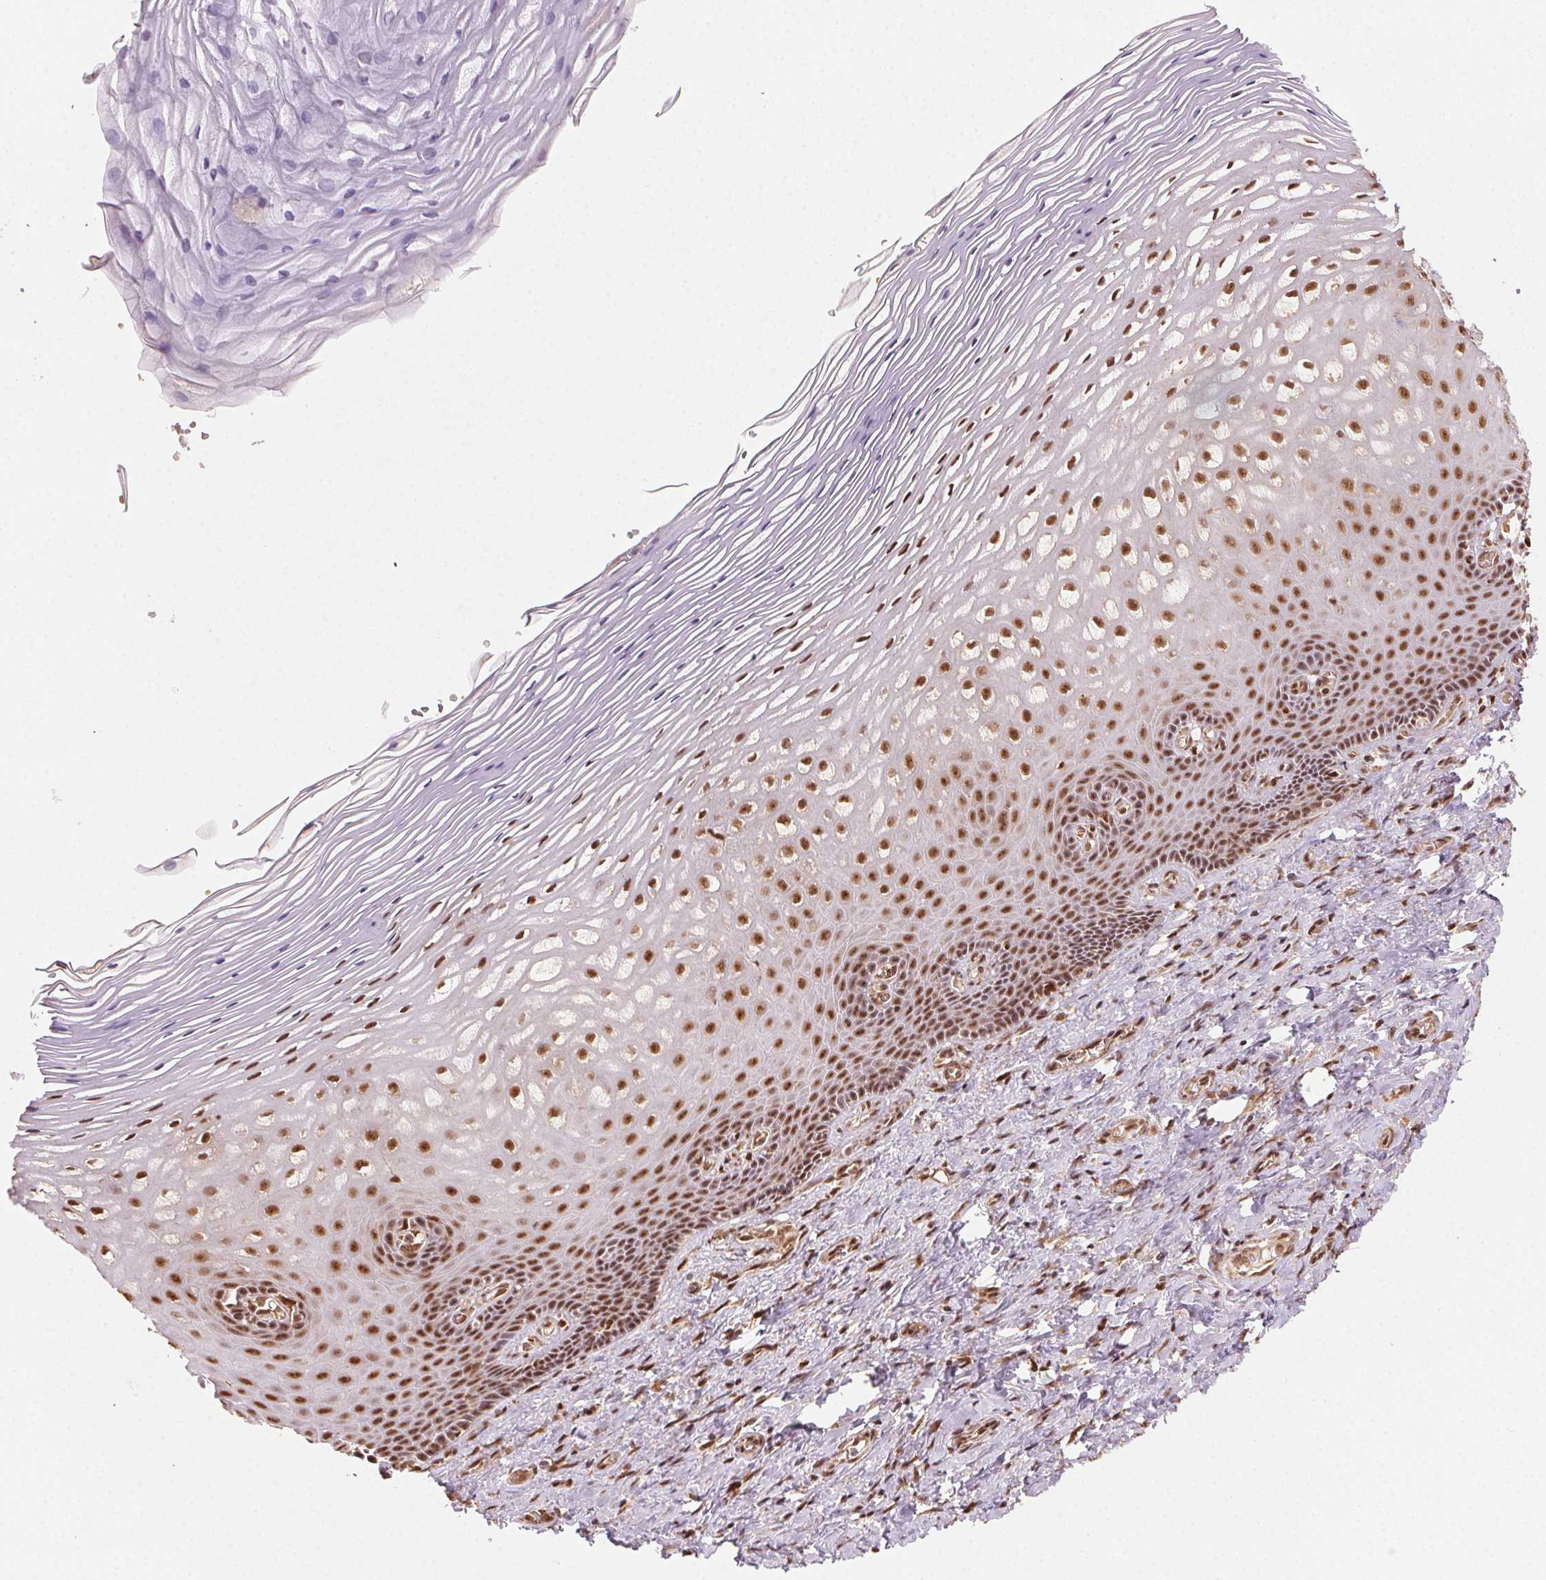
{"staining": {"intensity": "strong", "quantity": "25%-75%", "location": "nuclear"}, "tissue": "vagina", "cell_type": "Squamous epithelial cells", "image_type": "normal", "snomed": [{"axis": "morphology", "description": "Normal tissue, NOS"}, {"axis": "topography", "description": "Vagina"}], "caption": "A brown stain labels strong nuclear expression of a protein in squamous epithelial cells of benign vagina. (Stains: DAB in brown, nuclei in blue, Microscopy: brightfield microscopy at high magnification).", "gene": "TREML4", "patient": {"sex": "female", "age": 83}}